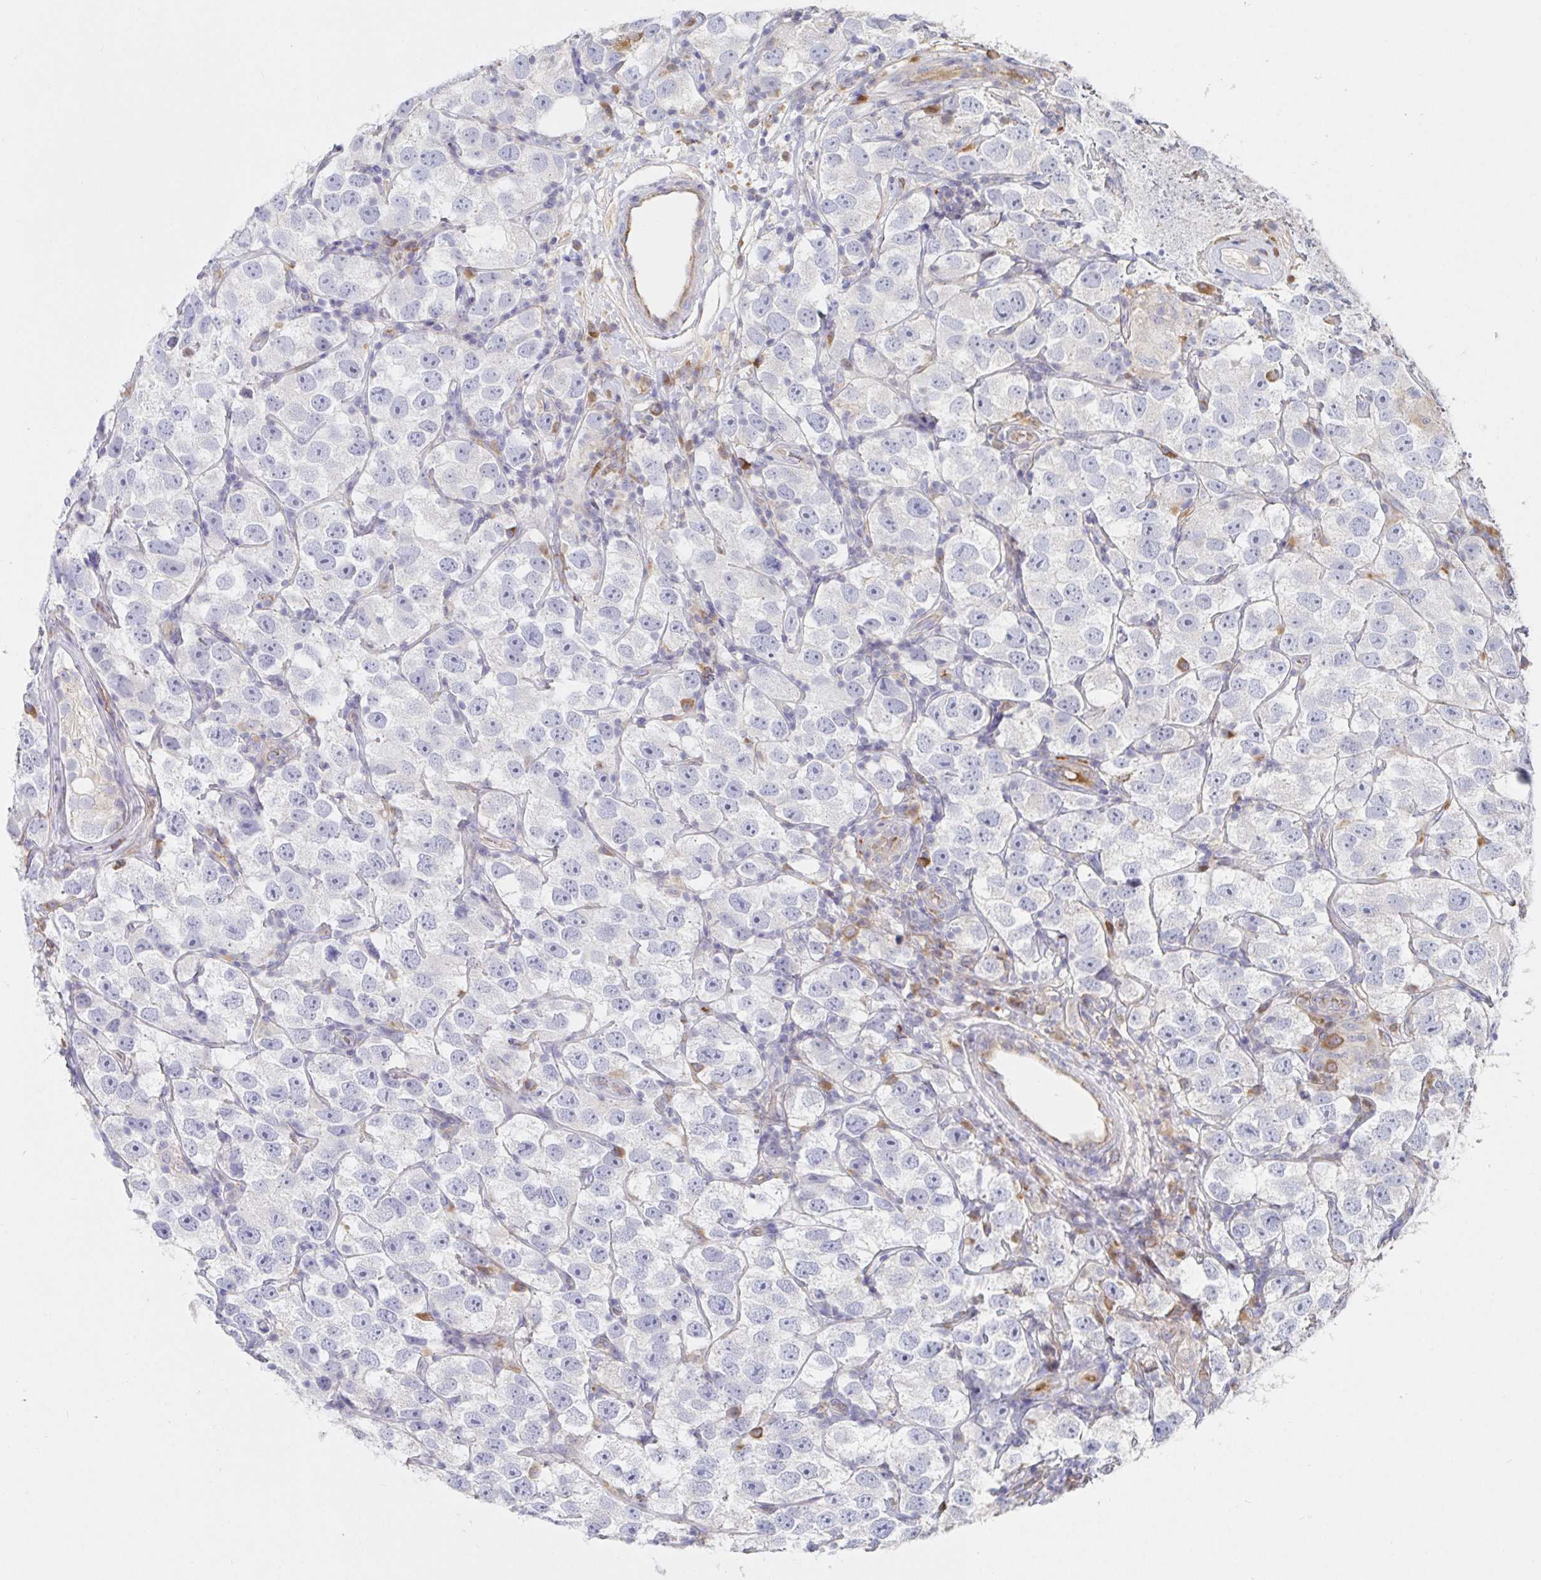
{"staining": {"intensity": "negative", "quantity": "none", "location": "none"}, "tissue": "testis cancer", "cell_type": "Tumor cells", "image_type": "cancer", "snomed": [{"axis": "morphology", "description": "Seminoma, NOS"}, {"axis": "topography", "description": "Testis"}], "caption": "Immunohistochemistry micrograph of neoplastic tissue: testis cancer (seminoma) stained with DAB (3,3'-diaminobenzidine) displays no significant protein positivity in tumor cells.", "gene": "IRAK2", "patient": {"sex": "male", "age": 26}}